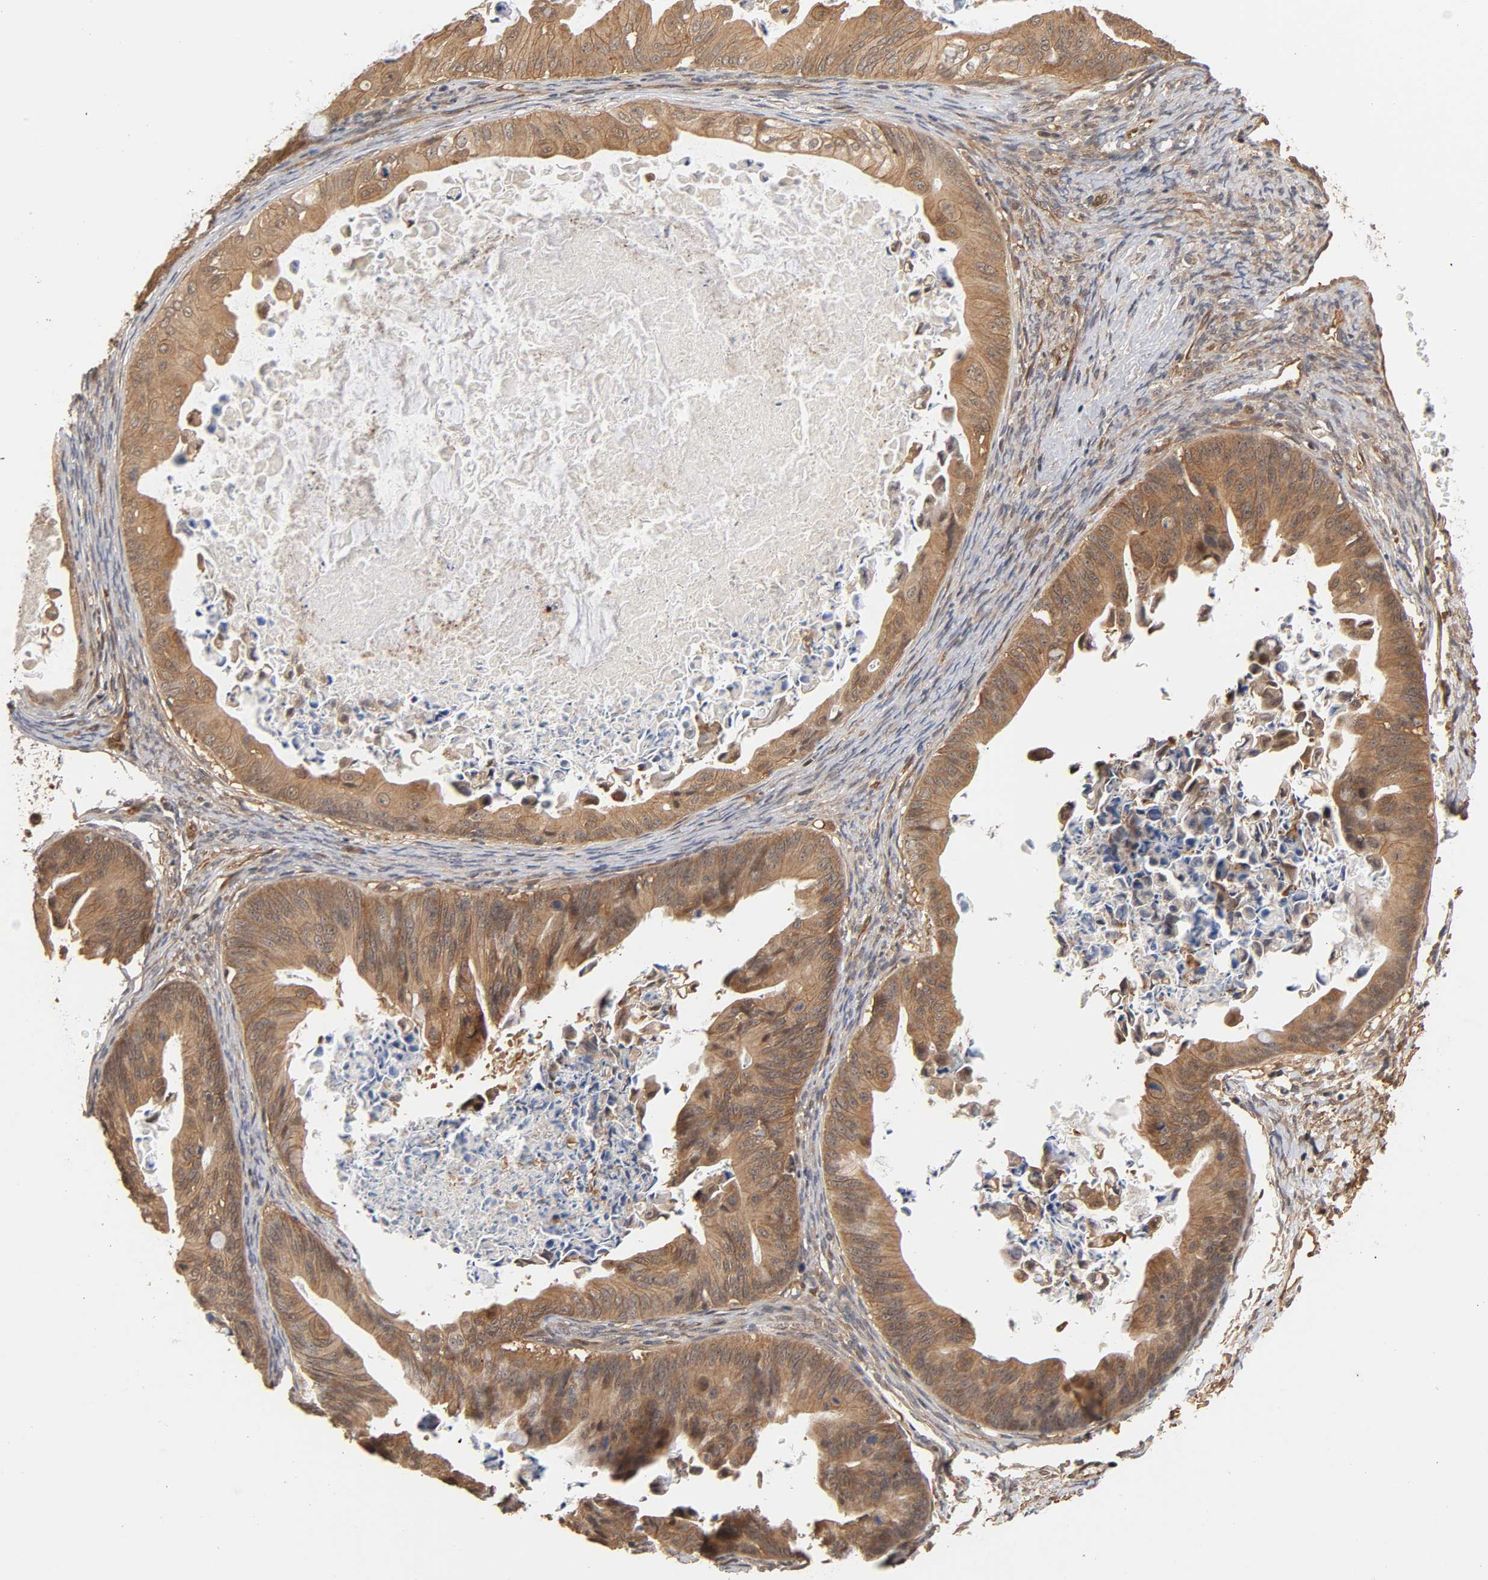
{"staining": {"intensity": "moderate", "quantity": ">75%", "location": "cytoplasmic/membranous"}, "tissue": "ovarian cancer", "cell_type": "Tumor cells", "image_type": "cancer", "snomed": [{"axis": "morphology", "description": "Cystadenocarcinoma, mucinous, NOS"}, {"axis": "topography", "description": "Ovary"}], "caption": "An image showing moderate cytoplasmic/membranous expression in approximately >75% of tumor cells in ovarian cancer, as visualized by brown immunohistochemical staining.", "gene": "CDC37", "patient": {"sex": "female", "age": 37}}